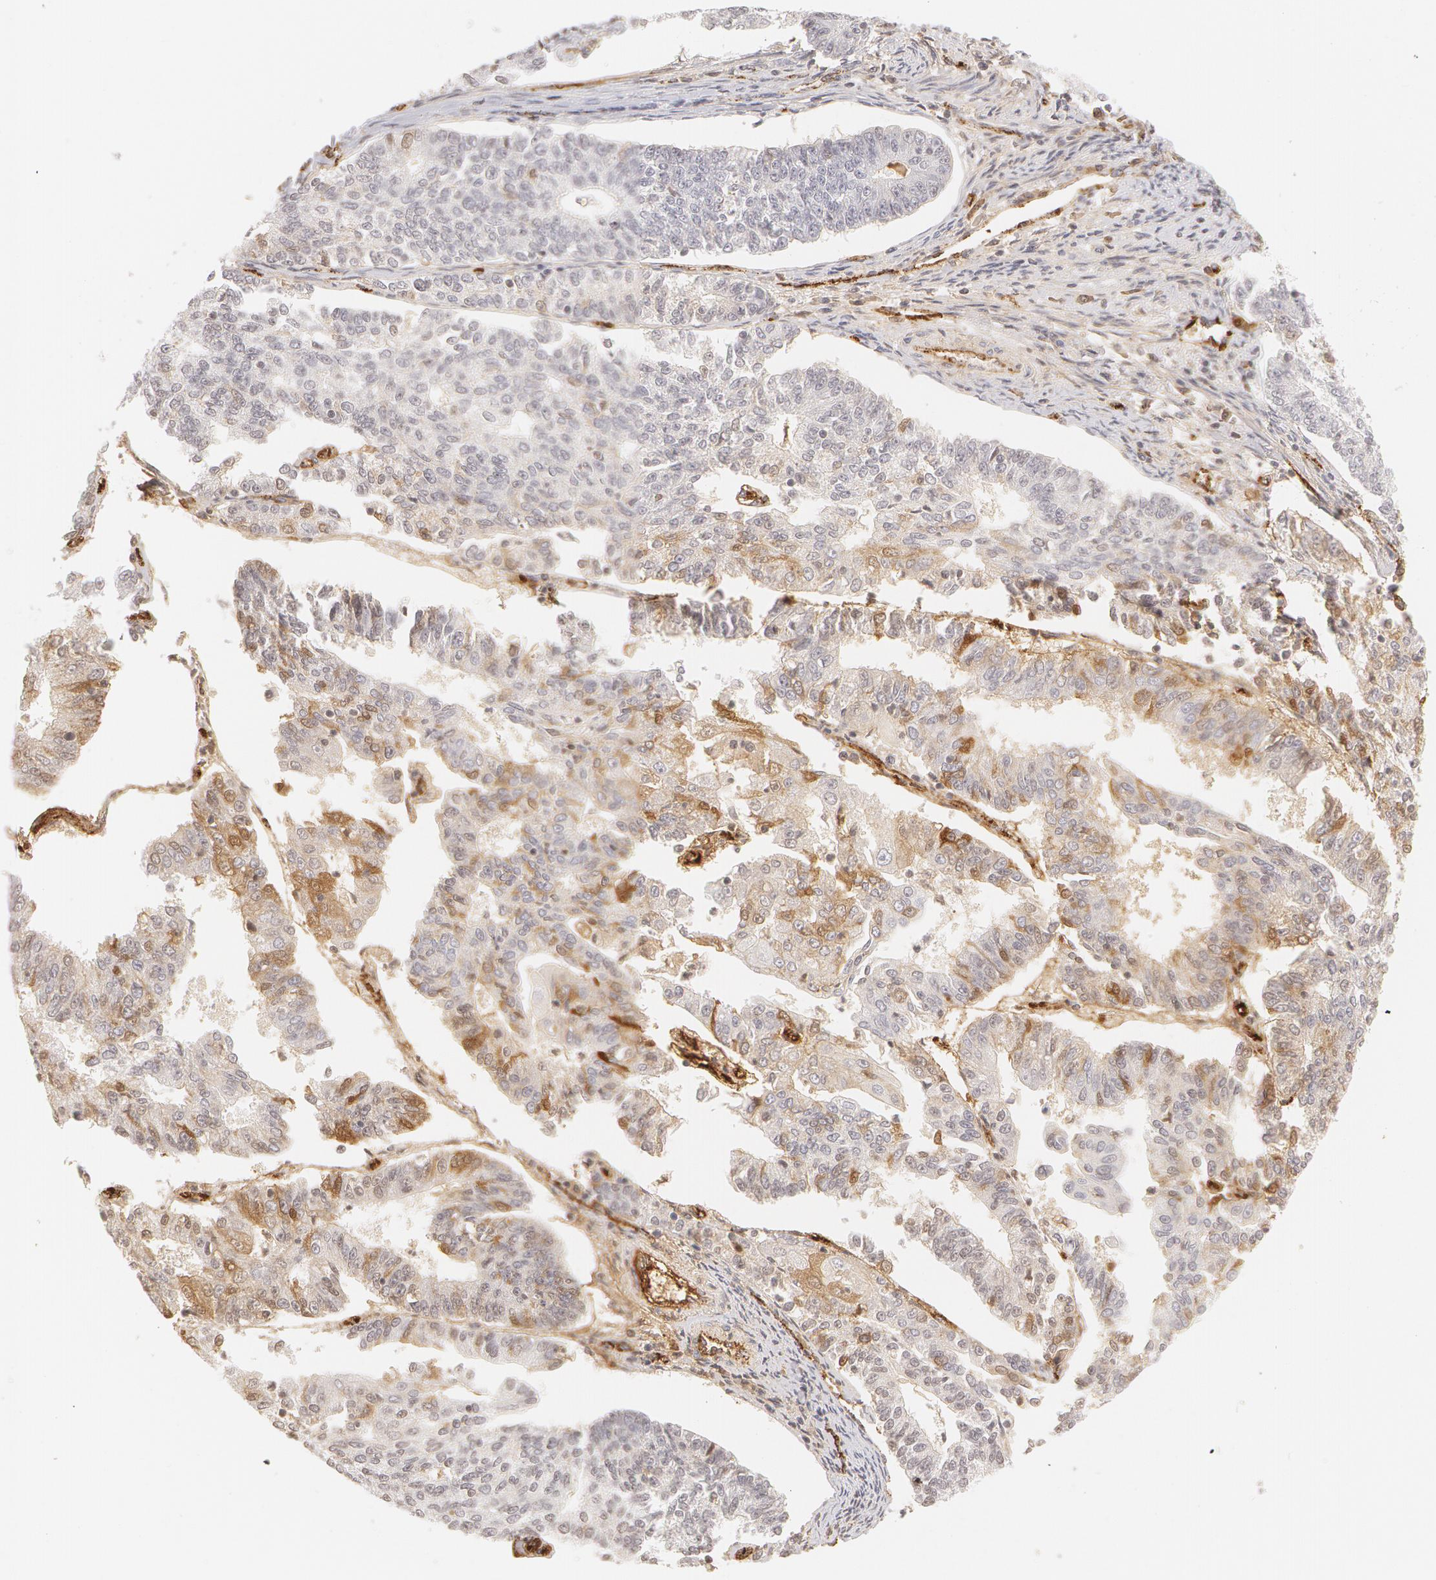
{"staining": {"intensity": "negative", "quantity": "none", "location": "none"}, "tissue": "endometrial cancer", "cell_type": "Tumor cells", "image_type": "cancer", "snomed": [{"axis": "morphology", "description": "Adenocarcinoma, NOS"}, {"axis": "topography", "description": "Endometrium"}], "caption": "The photomicrograph demonstrates no significant staining in tumor cells of adenocarcinoma (endometrial).", "gene": "VWF", "patient": {"sex": "female", "age": 56}}